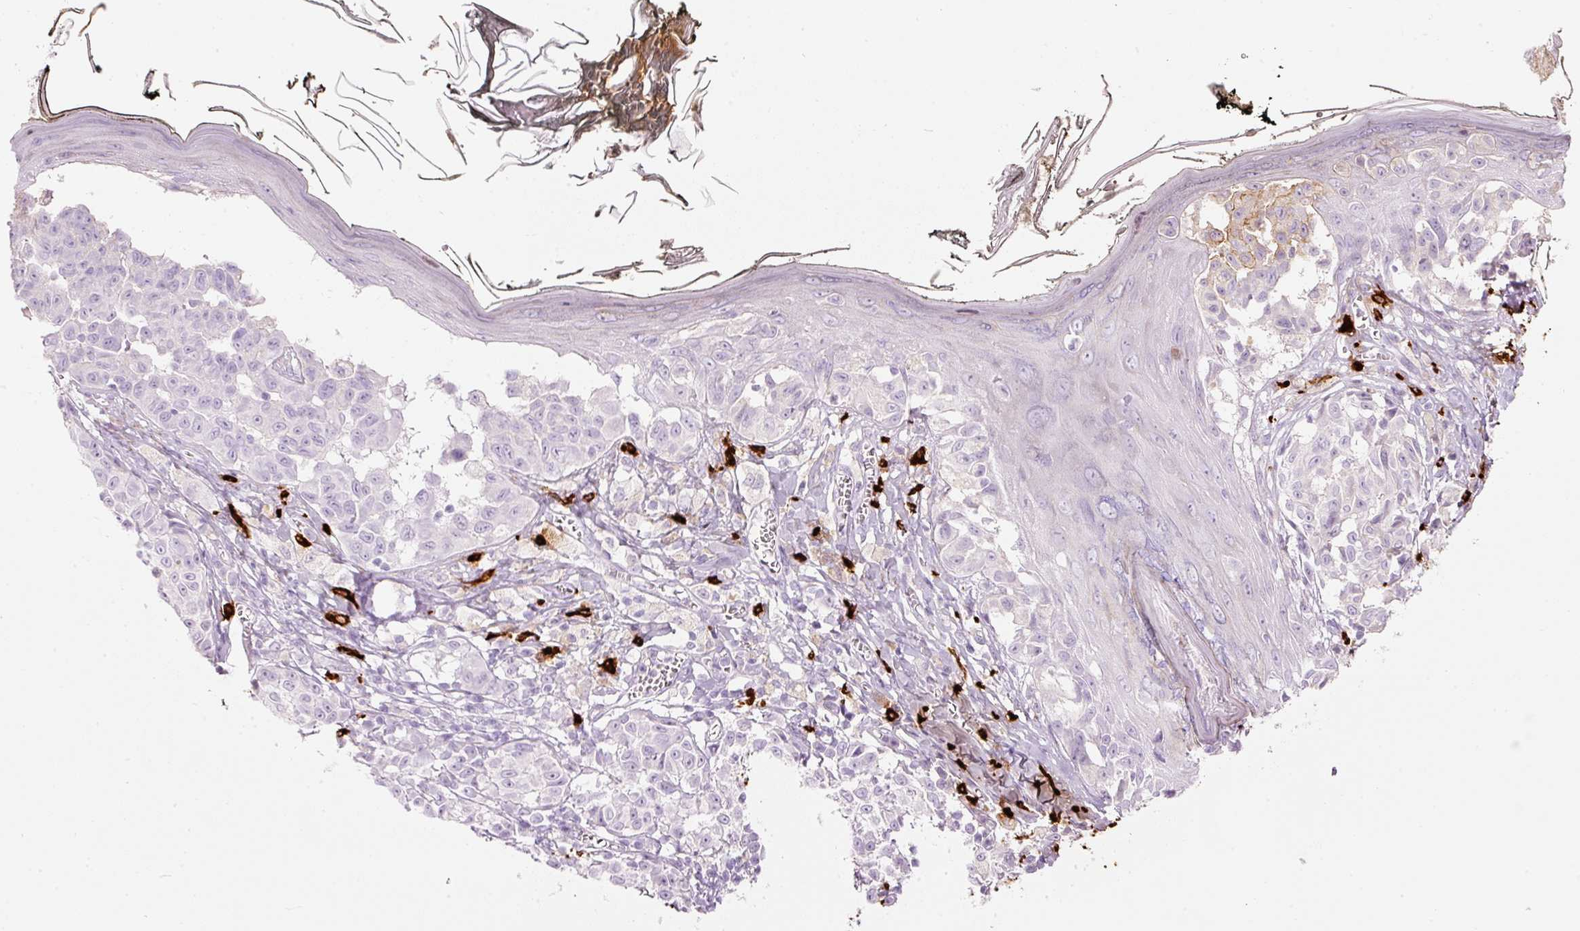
{"staining": {"intensity": "negative", "quantity": "none", "location": "none"}, "tissue": "melanoma", "cell_type": "Tumor cells", "image_type": "cancer", "snomed": [{"axis": "morphology", "description": "Malignant melanoma, NOS"}, {"axis": "topography", "description": "Skin"}], "caption": "High magnification brightfield microscopy of melanoma stained with DAB (3,3'-diaminobenzidine) (brown) and counterstained with hematoxylin (blue): tumor cells show no significant positivity. (DAB immunohistochemistry (IHC), high magnification).", "gene": "CMA1", "patient": {"sex": "female", "age": 43}}